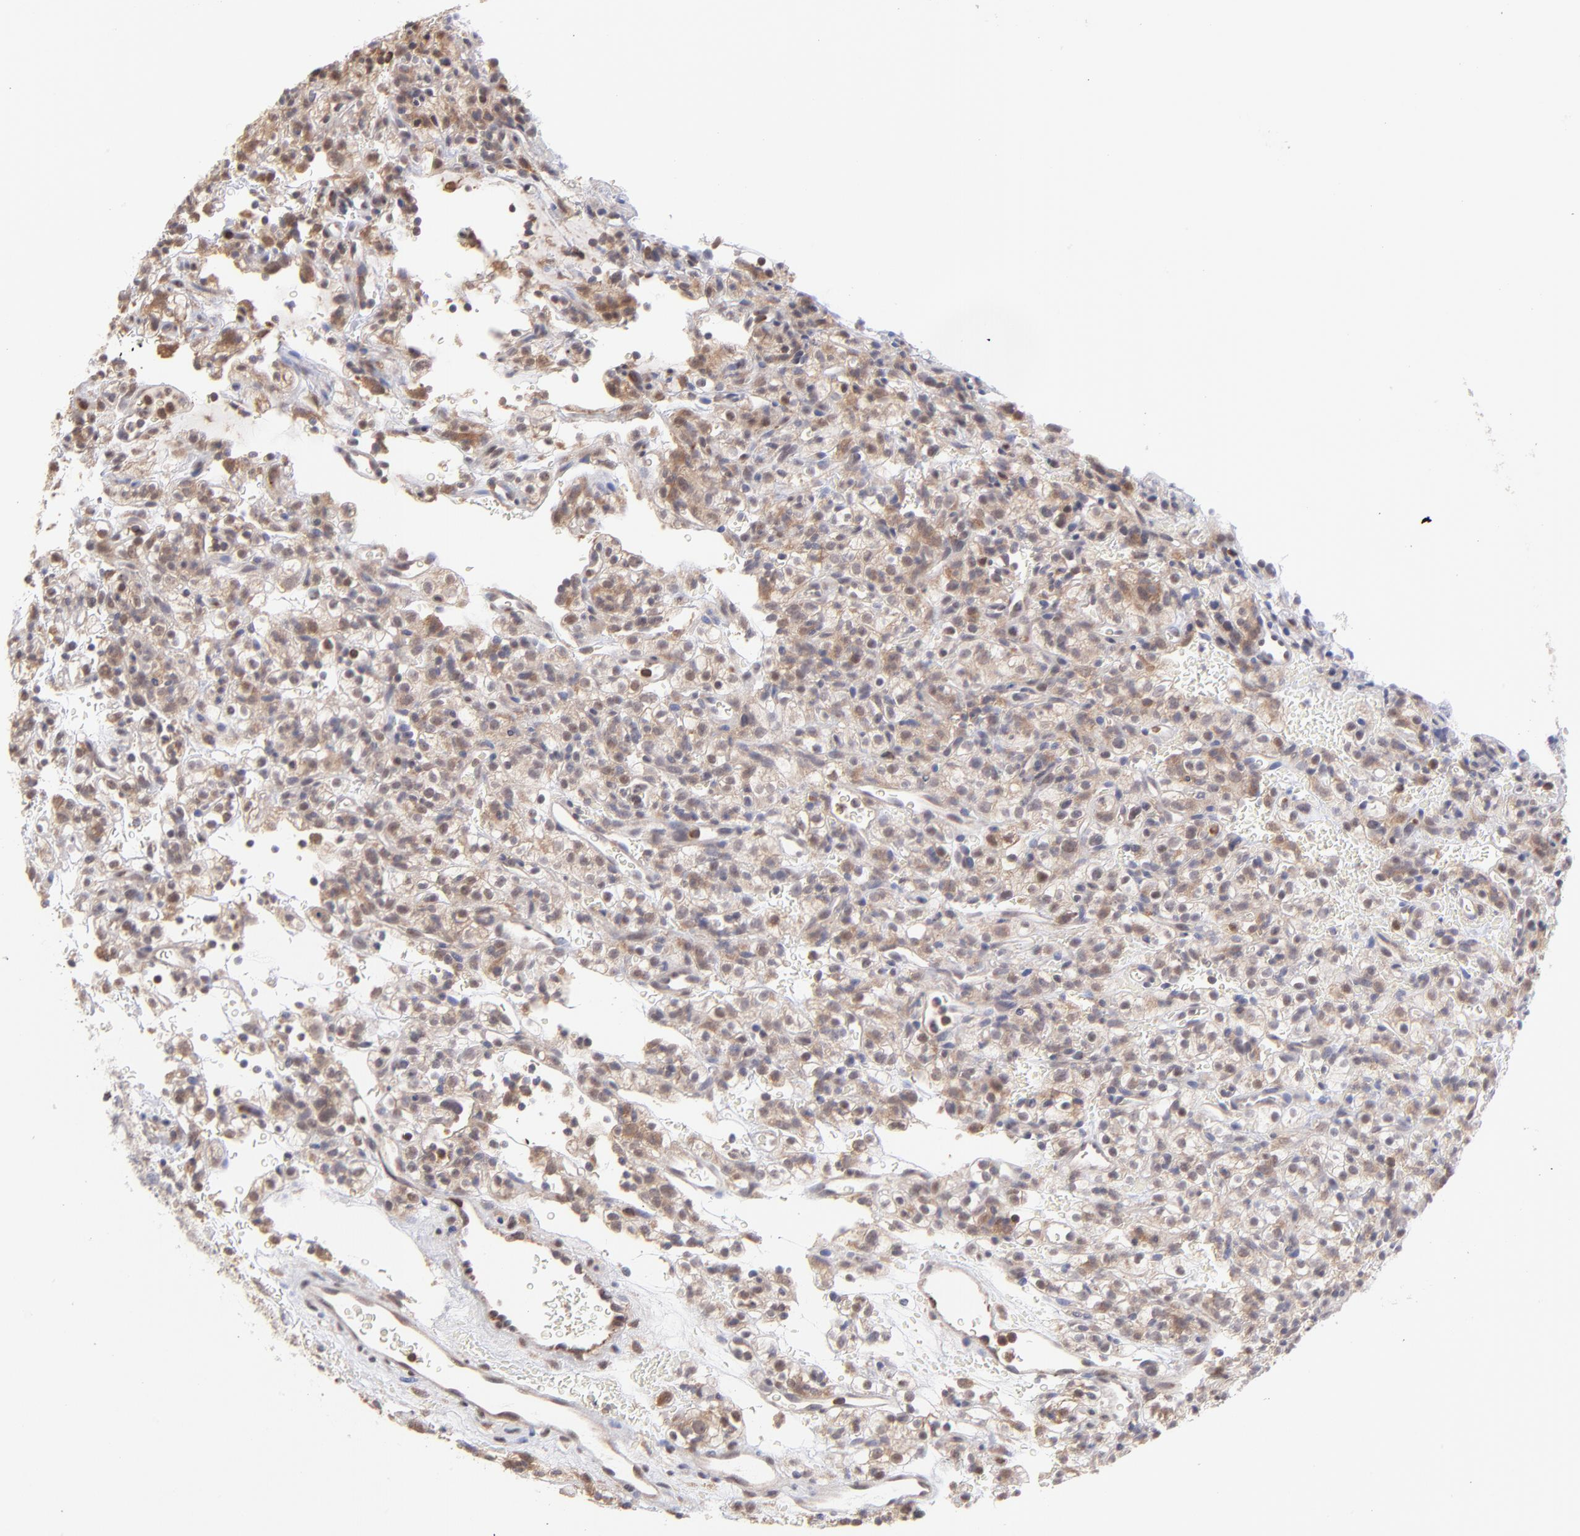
{"staining": {"intensity": "weak", "quantity": "<25%", "location": "cytoplasmic/membranous"}, "tissue": "renal cancer", "cell_type": "Tumor cells", "image_type": "cancer", "snomed": [{"axis": "morphology", "description": "Normal tissue, NOS"}, {"axis": "morphology", "description": "Adenocarcinoma, NOS"}, {"axis": "topography", "description": "Kidney"}], "caption": "Immunohistochemistry of renal cancer demonstrates no expression in tumor cells. The staining was performed using DAB to visualize the protein expression in brown, while the nuclei were stained in blue with hematoxylin (Magnification: 20x).", "gene": "OAS1", "patient": {"sex": "female", "age": 72}}